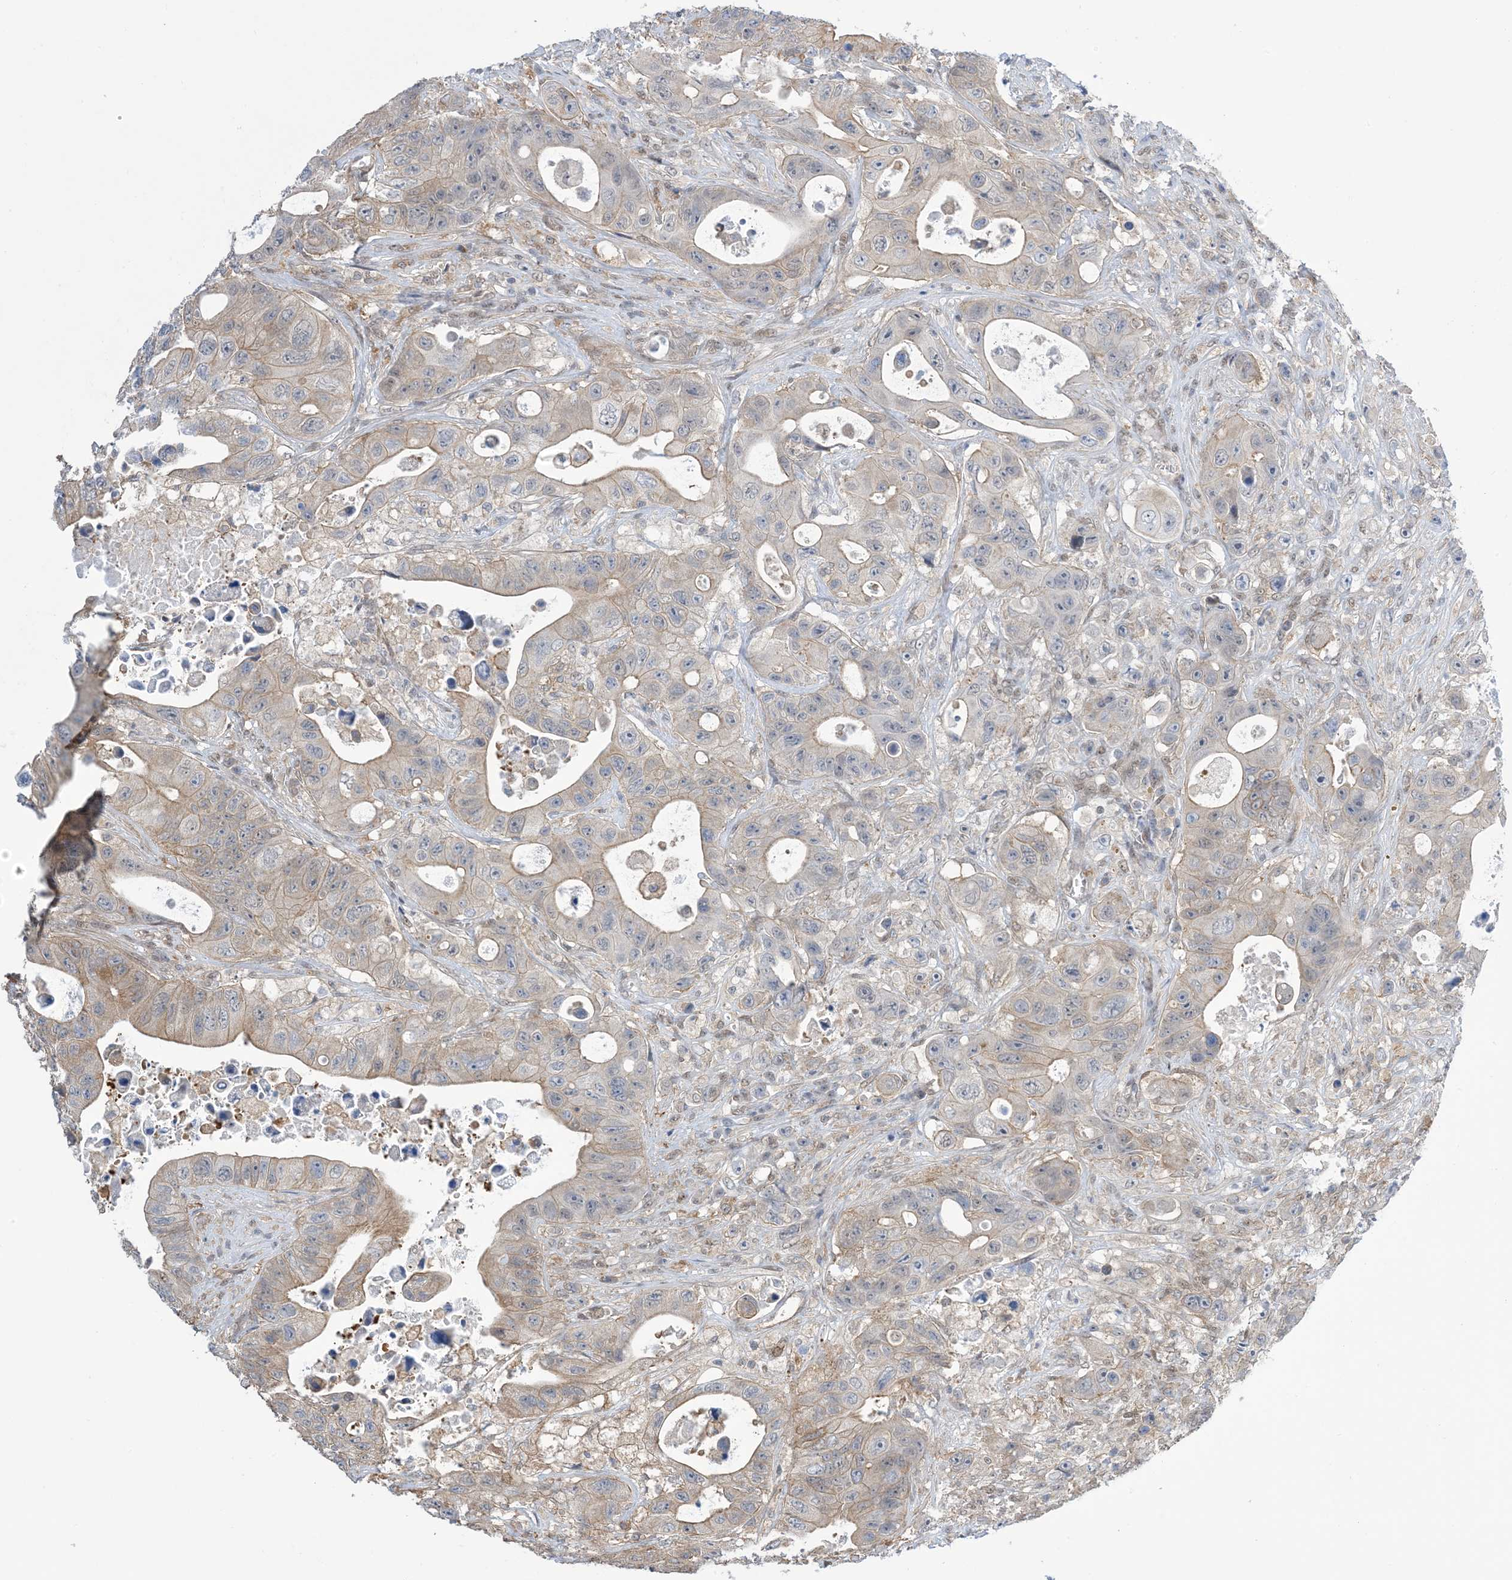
{"staining": {"intensity": "weak", "quantity": "<25%", "location": "cytoplasmic/membranous"}, "tissue": "colorectal cancer", "cell_type": "Tumor cells", "image_type": "cancer", "snomed": [{"axis": "morphology", "description": "Adenocarcinoma, NOS"}, {"axis": "topography", "description": "Colon"}], "caption": "IHC photomicrograph of human colorectal cancer stained for a protein (brown), which demonstrates no staining in tumor cells.", "gene": "ZNF8", "patient": {"sex": "female", "age": 46}}